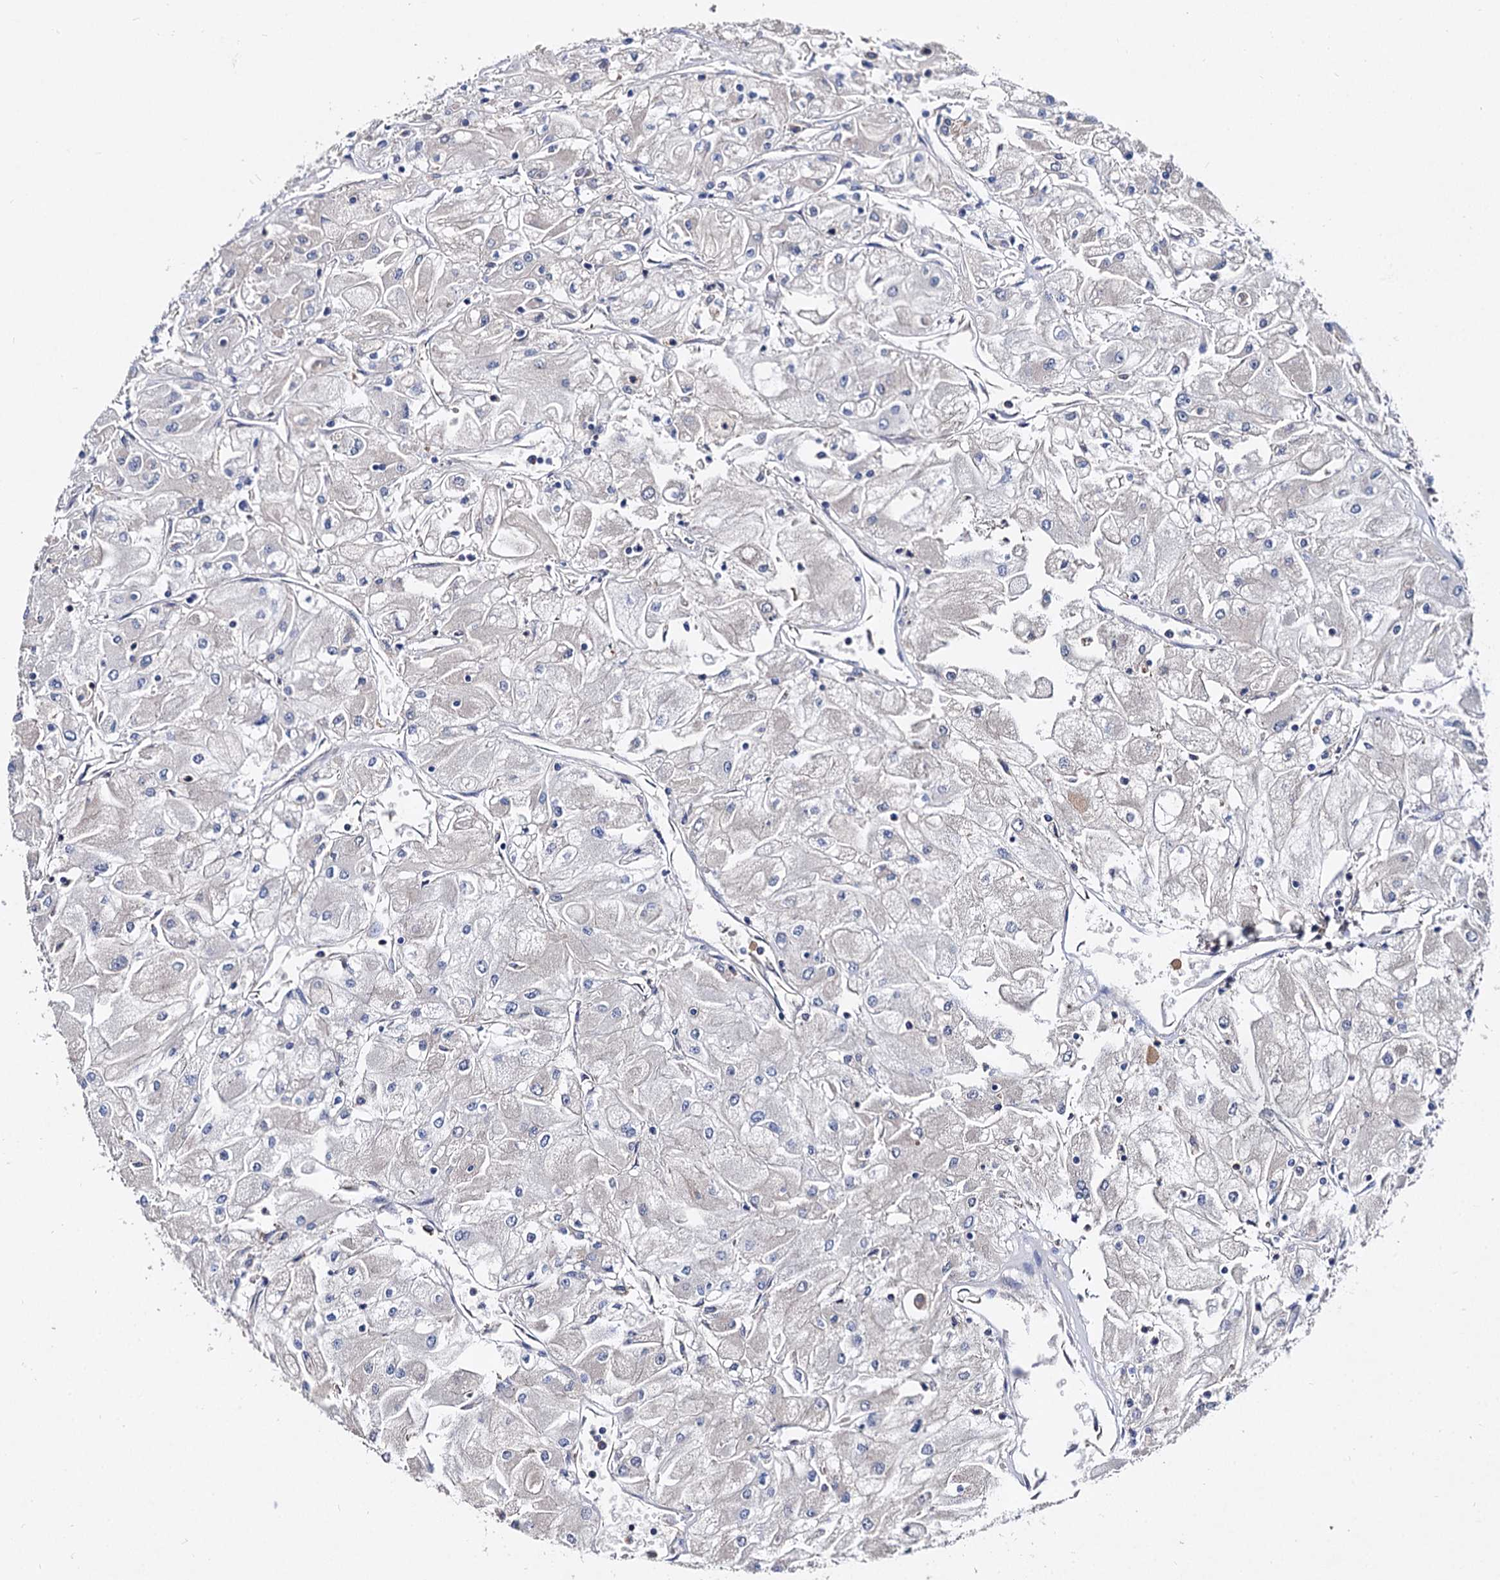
{"staining": {"intensity": "negative", "quantity": "none", "location": "none"}, "tissue": "renal cancer", "cell_type": "Tumor cells", "image_type": "cancer", "snomed": [{"axis": "morphology", "description": "Adenocarcinoma, NOS"}, {"axis": "topography", "description": "Kidney"}], "caption": "Immunohistochemical staining of adenocarcinoma (renal) demonstrates no significant expression in tumor cells.", "gene": "HVCN1", "patient": {"sex": "male", "age": 80}}